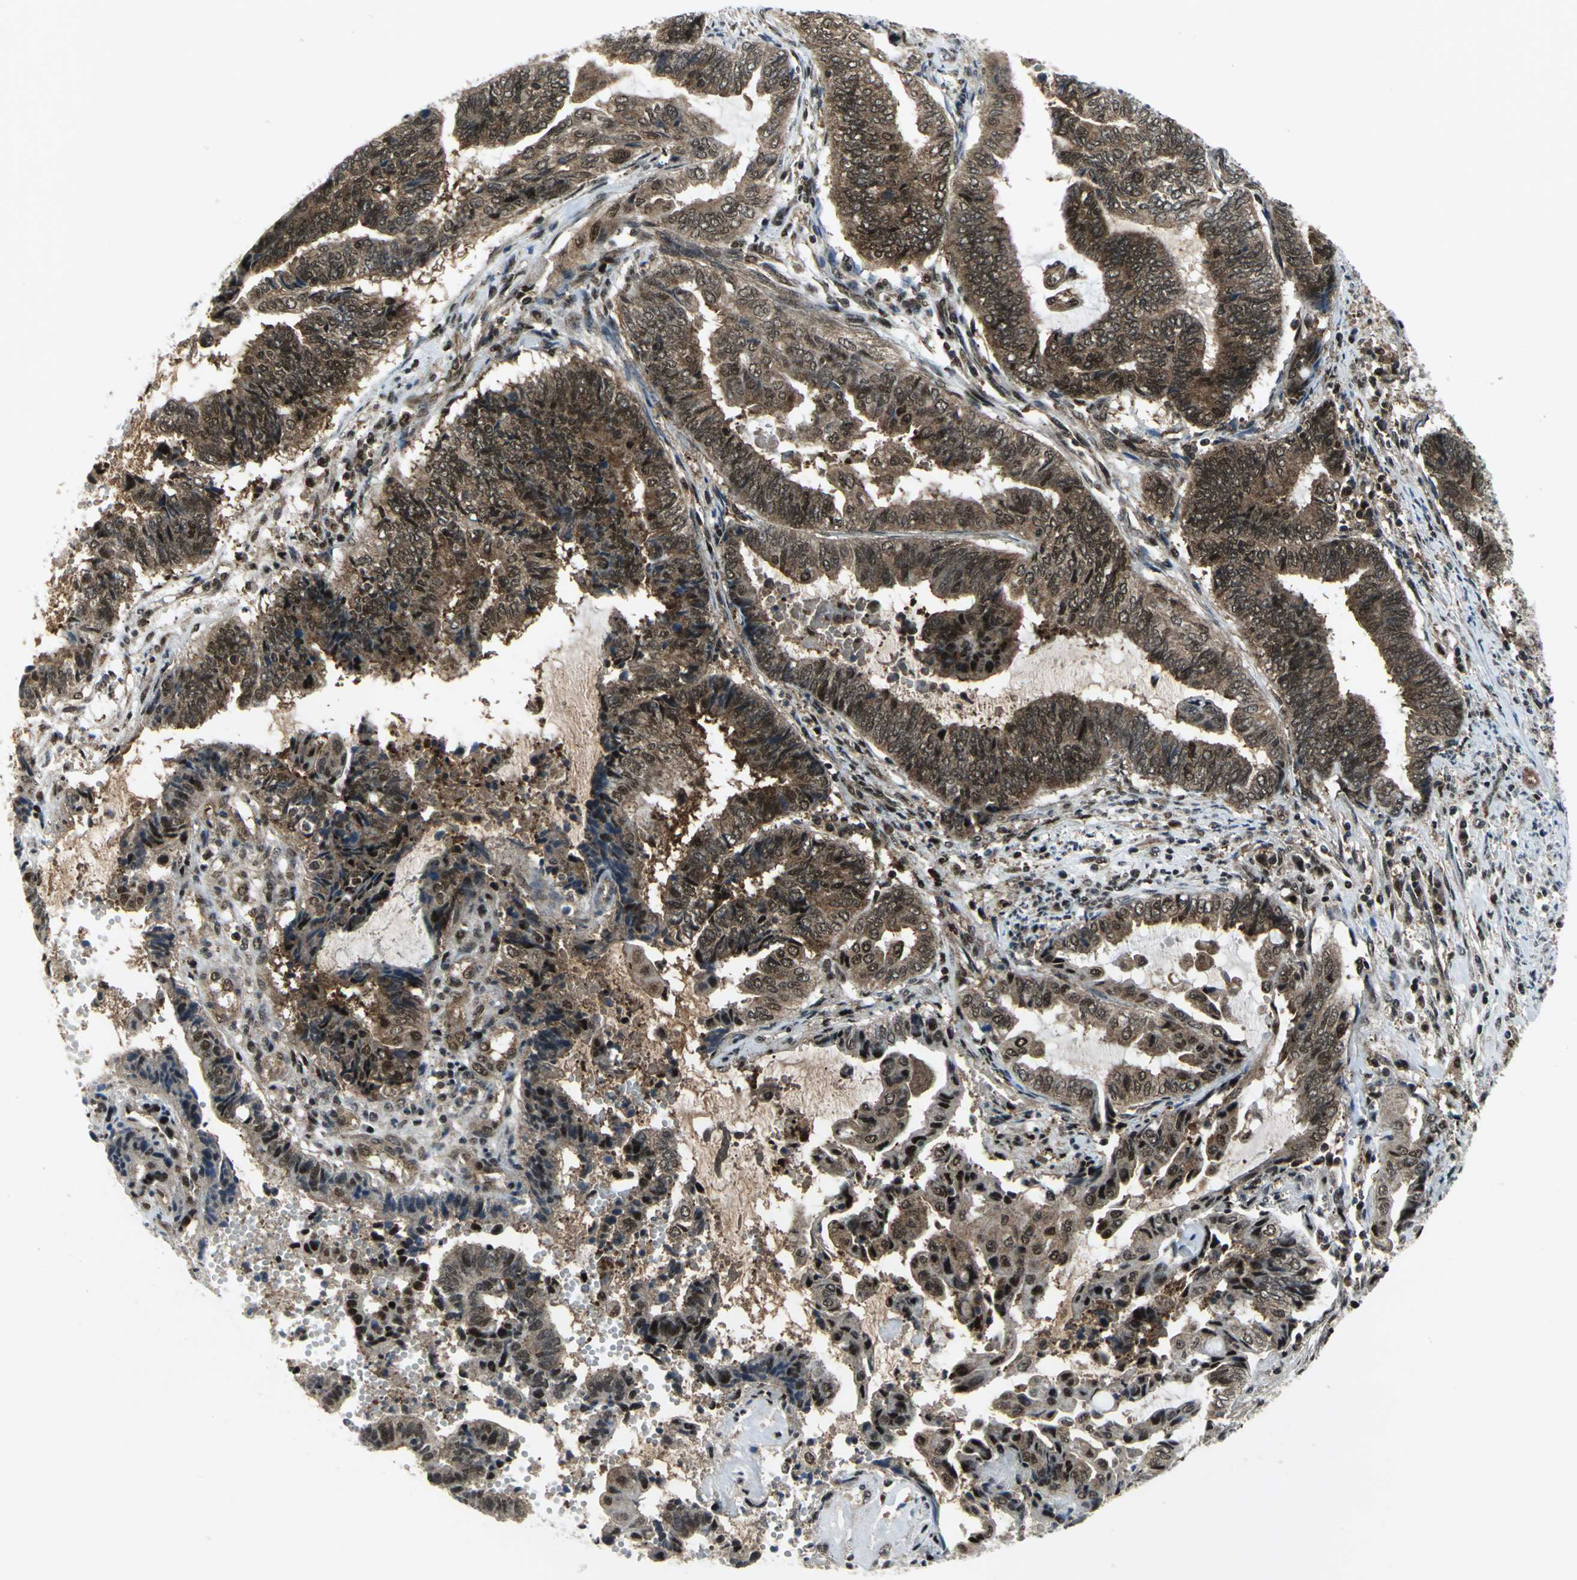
{"staining": {"intensity": "moderate", "quantity": ">75%", "location": "cytoplasmic/membranous,nuclear"}, "tissue": "endometrial cancer", "cell_type": "Tumor cells", "image_type": "cancer", "snomed": [{"axis": "morphology", "description": "Adenocarcinoma, NOS"}, {"axis": "topography", "description": "Uterus"}, {"axis": "topography", "description": "Endometrium"}], "caption": "An image showing moderate cytoplasmic/membranous and nuclear positivity in about >75% of tumor cells in endometrial adenocarcinoma, as visualized by brown immunohistochemical staining.", "gene": "PSMA4", "patient": {"sex": "female", "age": 70}}